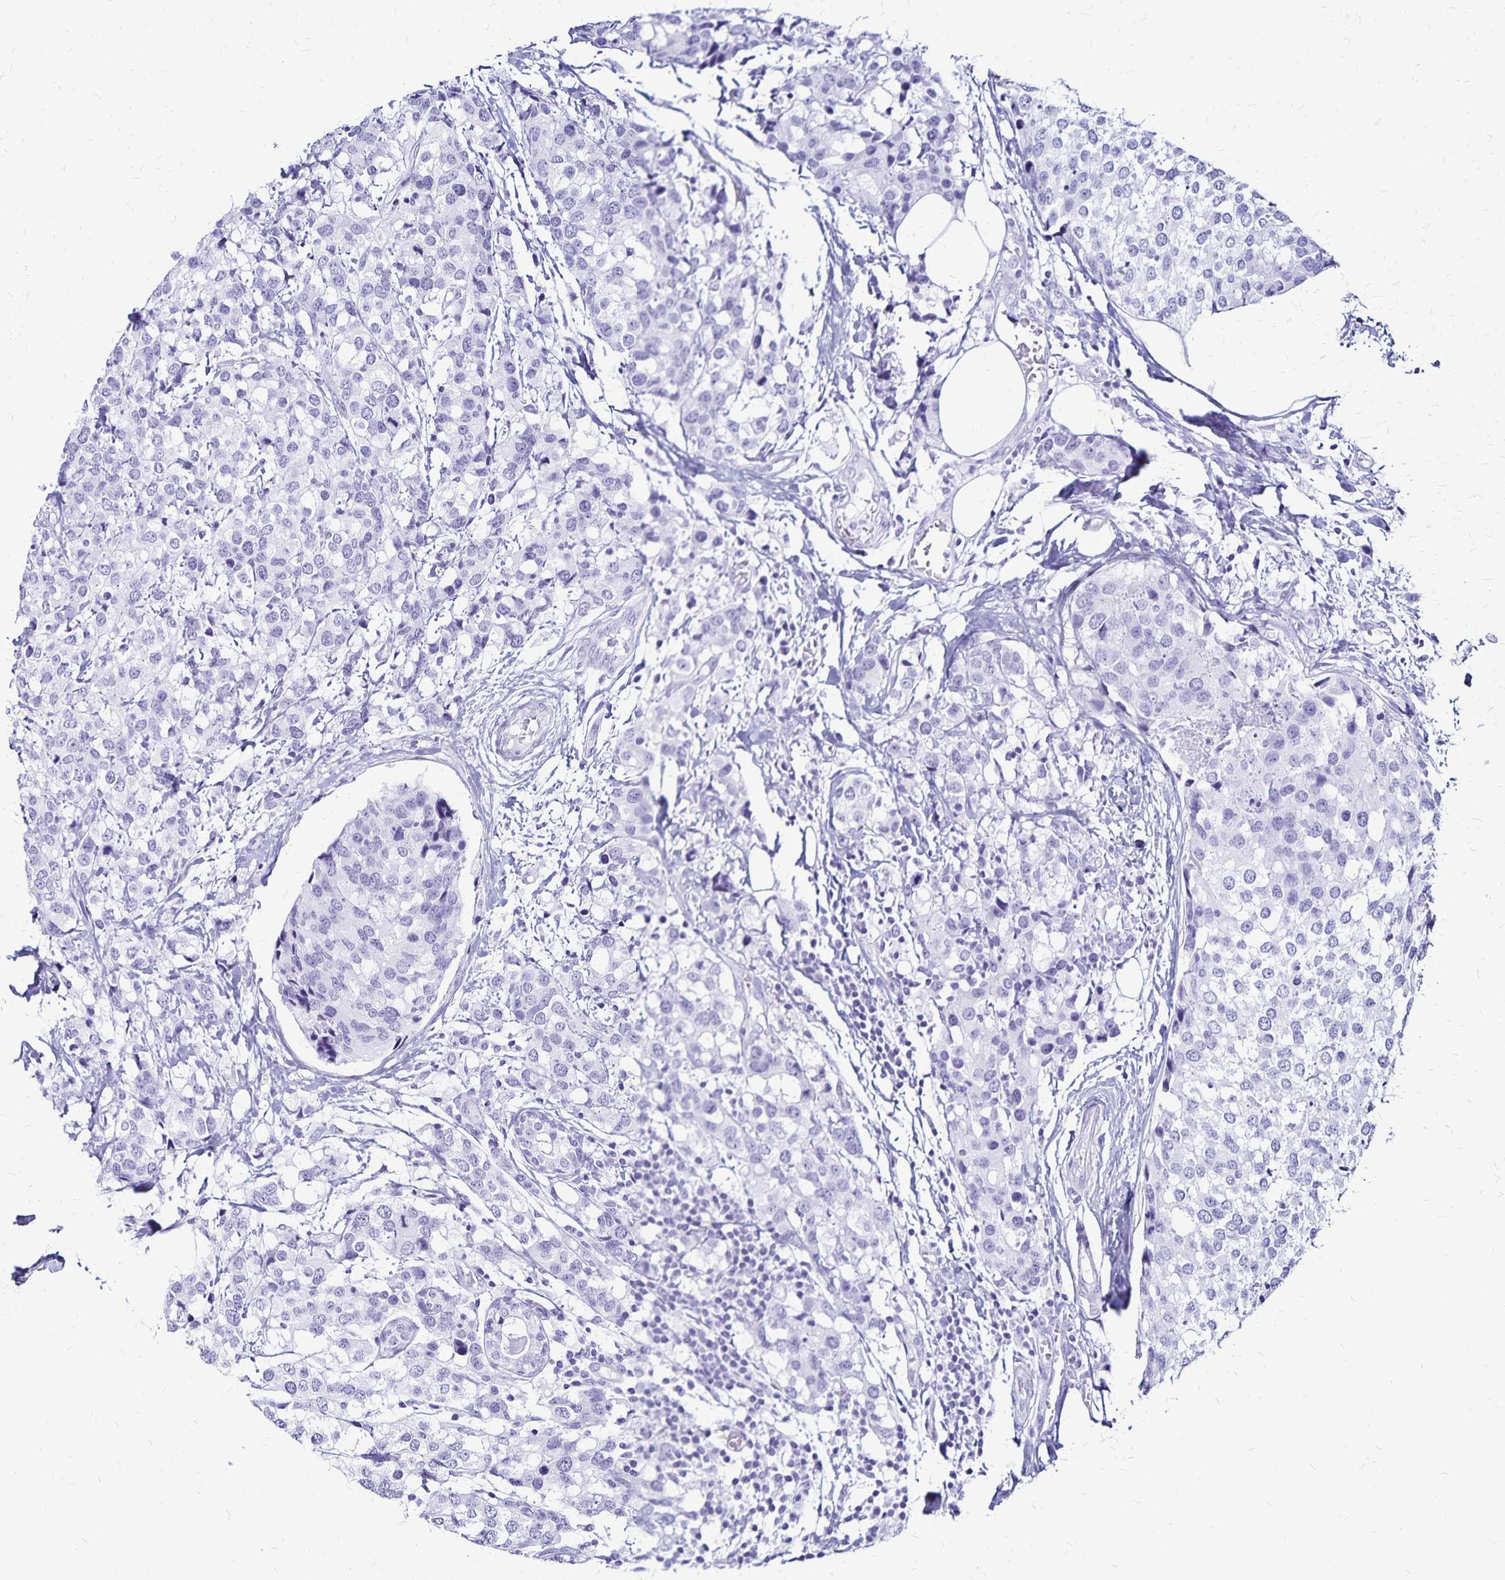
{"staining": {"intensity": "negative", "quantity": "none", "location": "none"}, "tissue": "breast cancer", "cell_type": "Tumor cells", "image_type": "cancer", "snomed": [{"axis": "morphology", "description": "Lobular carcinoma"}, {"axis": "topography", "description": "Breast"}], "caption": "There is no significant staining in tumor cells of lobular carcinoma (breast).", "gene": "LIN28B", "patient": {"sex": "female", "age": 59}}